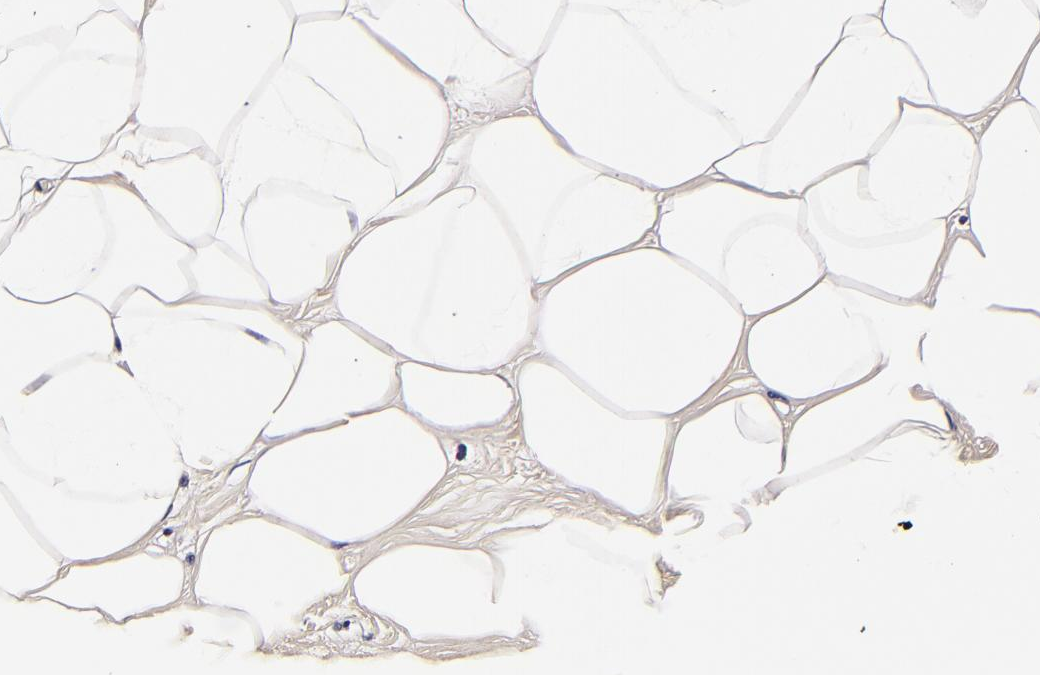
{"staining": {"intensity": "weak", "quantity": "25%-75%", "location": "cytoplasmic/membranous"}, "tissue": "breast", "cell_type": "Adipocytes", "image_type": "normal", "snomed": [{"axis": "morphology", "description": "Normal tissue, NOS"}, {"axis": "morphology", "description": "Fibrosis, NOS"}, {"axis": "topography", "description": "Breast"}], "caption": "Brown immunohistochemical staining in benign breast reveals weak cytoplasmic/membranous positivity in about 25%-75% of adipocytes.", "gene": "FBN1", "patient": {"sex": "female", "age": 39}}